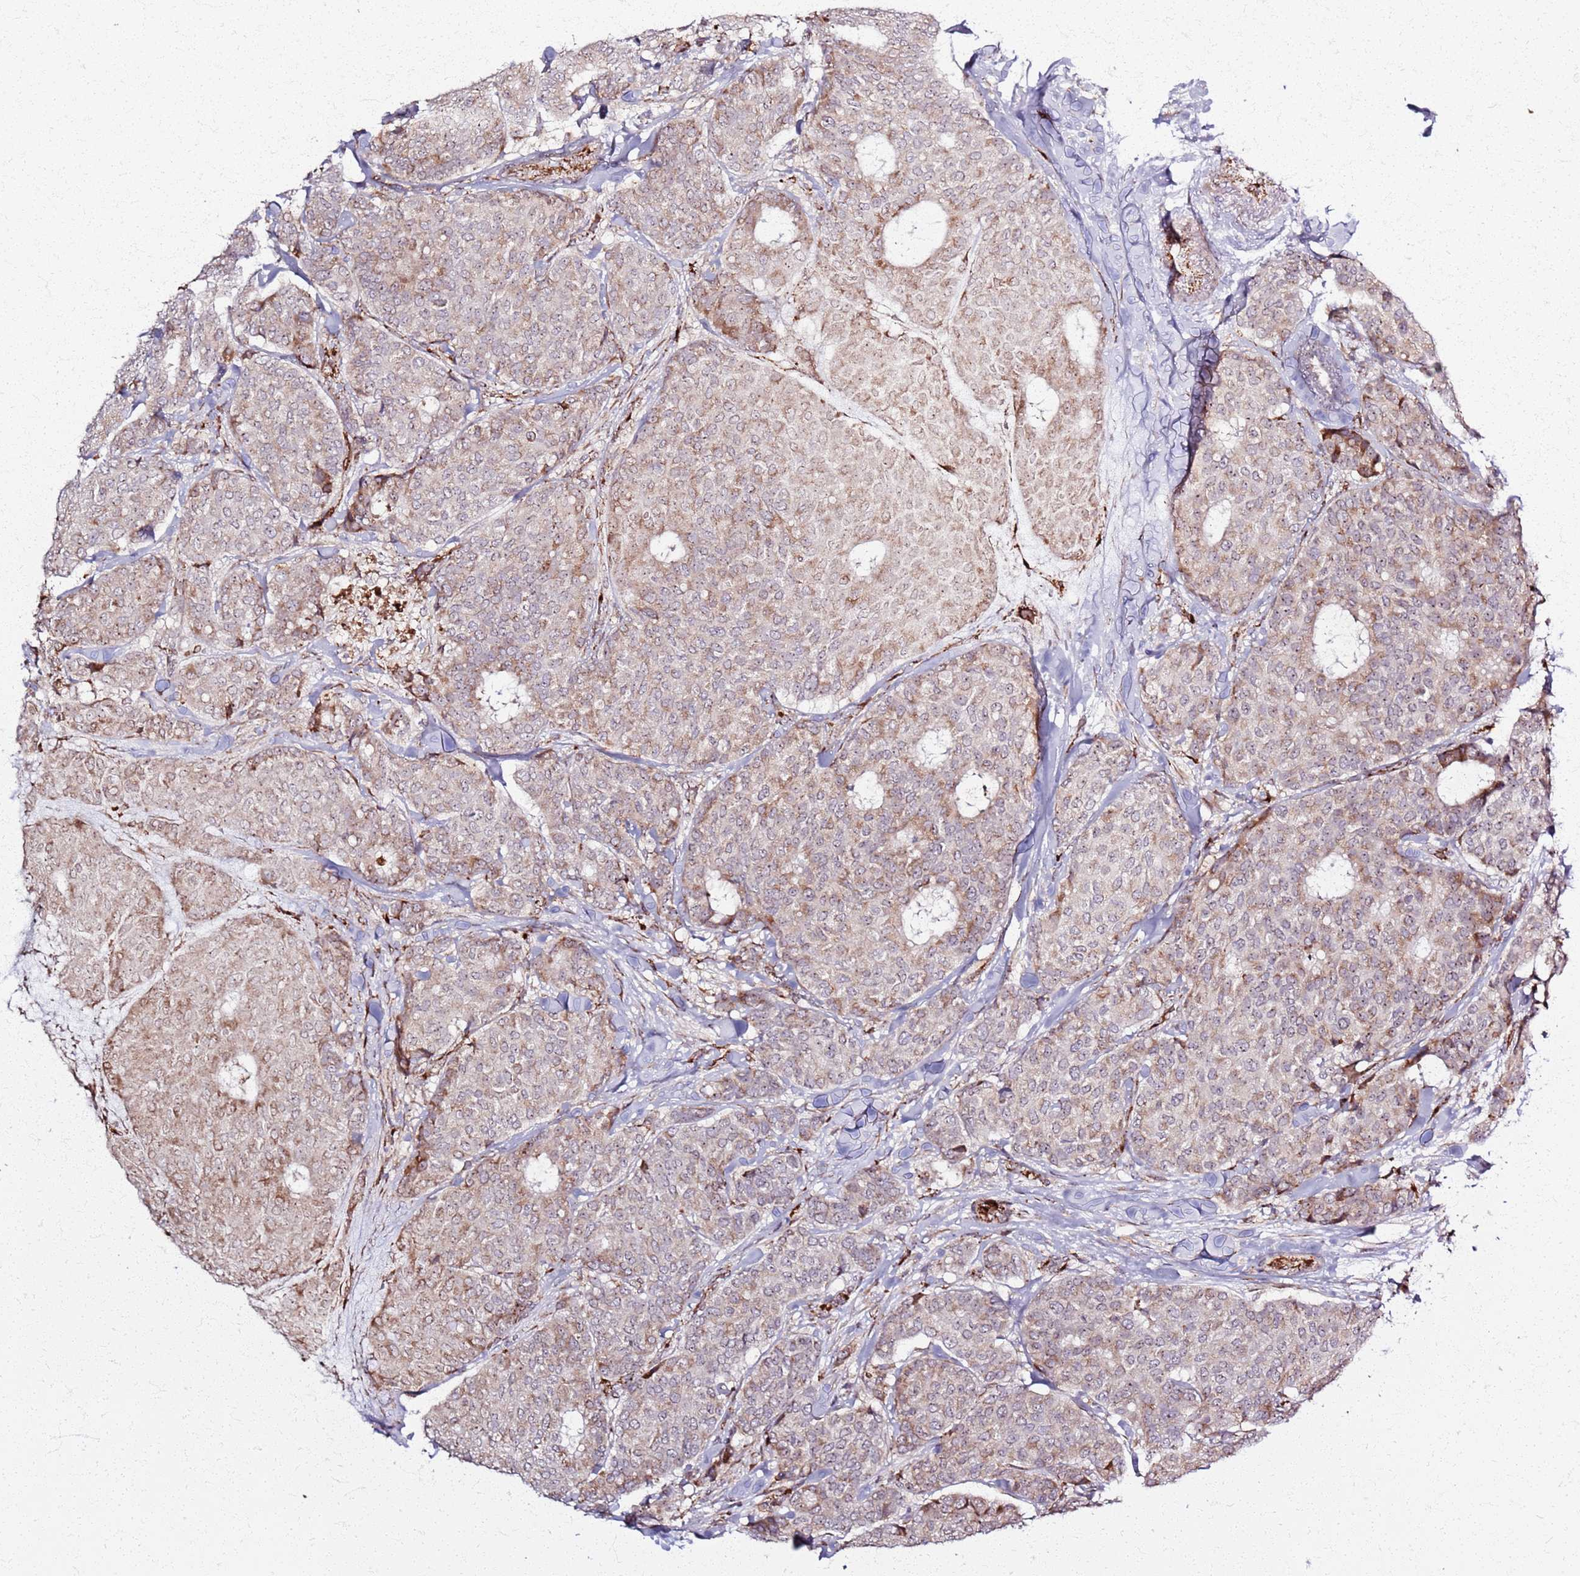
{"staining": {"intensity": "weak", "quantity": ">75%", "location": "cytoplasmic/membranous"}, "tissue": "breast cancer", "cell_type": "Tumor cells", "image_type": "cancer", "snomed": [{"axis": "morphology", "description": "Duct carcinoma"}, {"axis": "topography", "description": "Breast"}], "caption": "About >75% of tumor cells in breast cancer (invasive ductal carcinoma) demonstrate weak cytoplasmic/membranous protein expression as visualized by brown immunohistochemical staining.", "gene": "KRI1", "patient": {"sex": "female", "age": 75}}